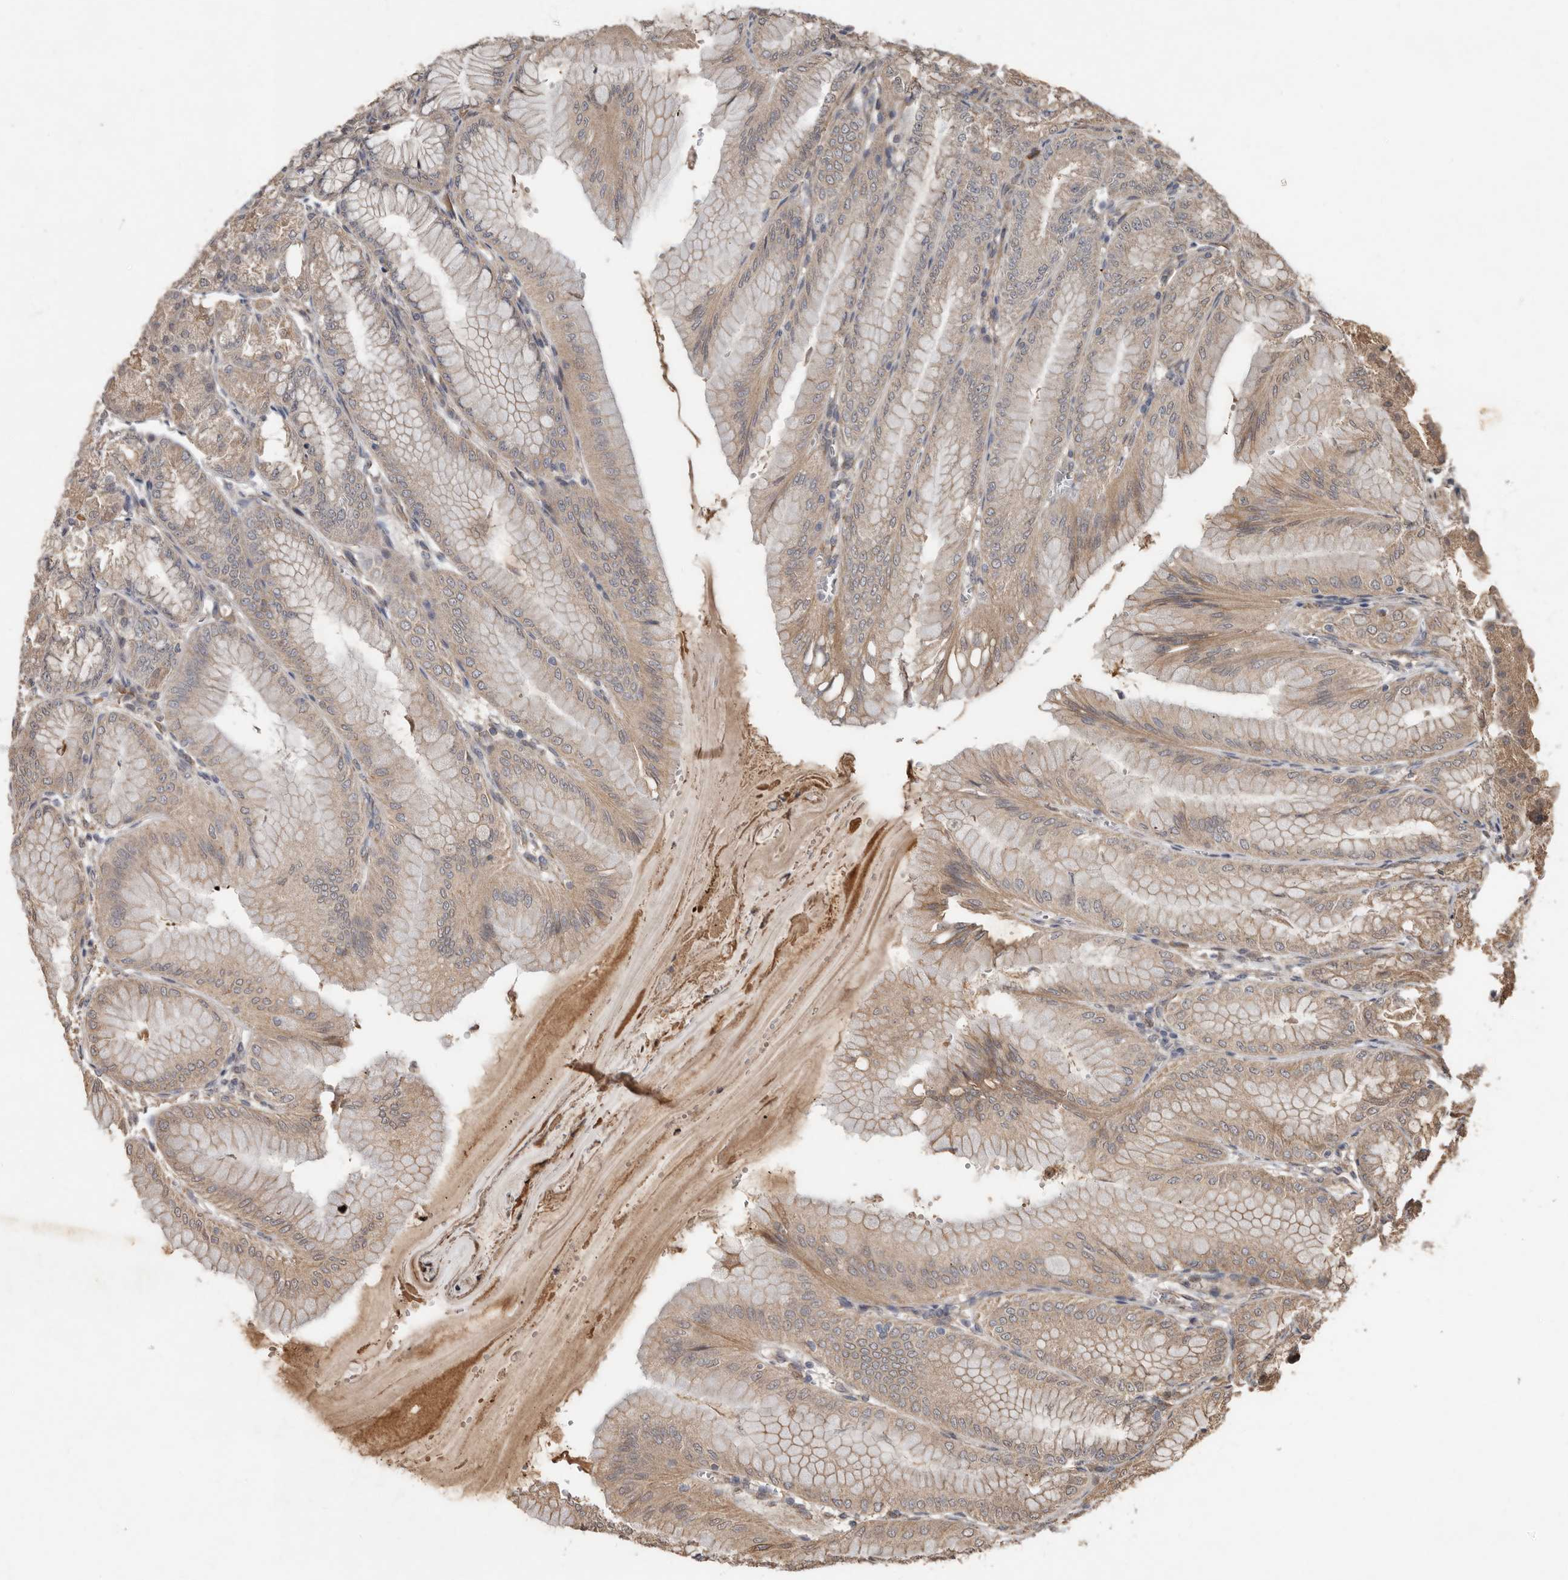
{"staining": {"intensity": "weak", "quantity": ">75%", "location": "cytoplasmic/membranous"}, "tissue": "stomach", "cell_type": "Glandular cells", "image_type": "normal", "snomed": [{"axis": "morphology", "description": "Normal tissue, NOS"}, {"axis": "topography", "description": "Stomach, lower"}], "caption": "IHC (DAB) staining of unremarkable human stomach demonstrates weak cytoplasmic/membranous protein positivity in about >75% of glandular cells.", "gene": "KIF26B", "patient": {"sex": "male", "age": 71}}